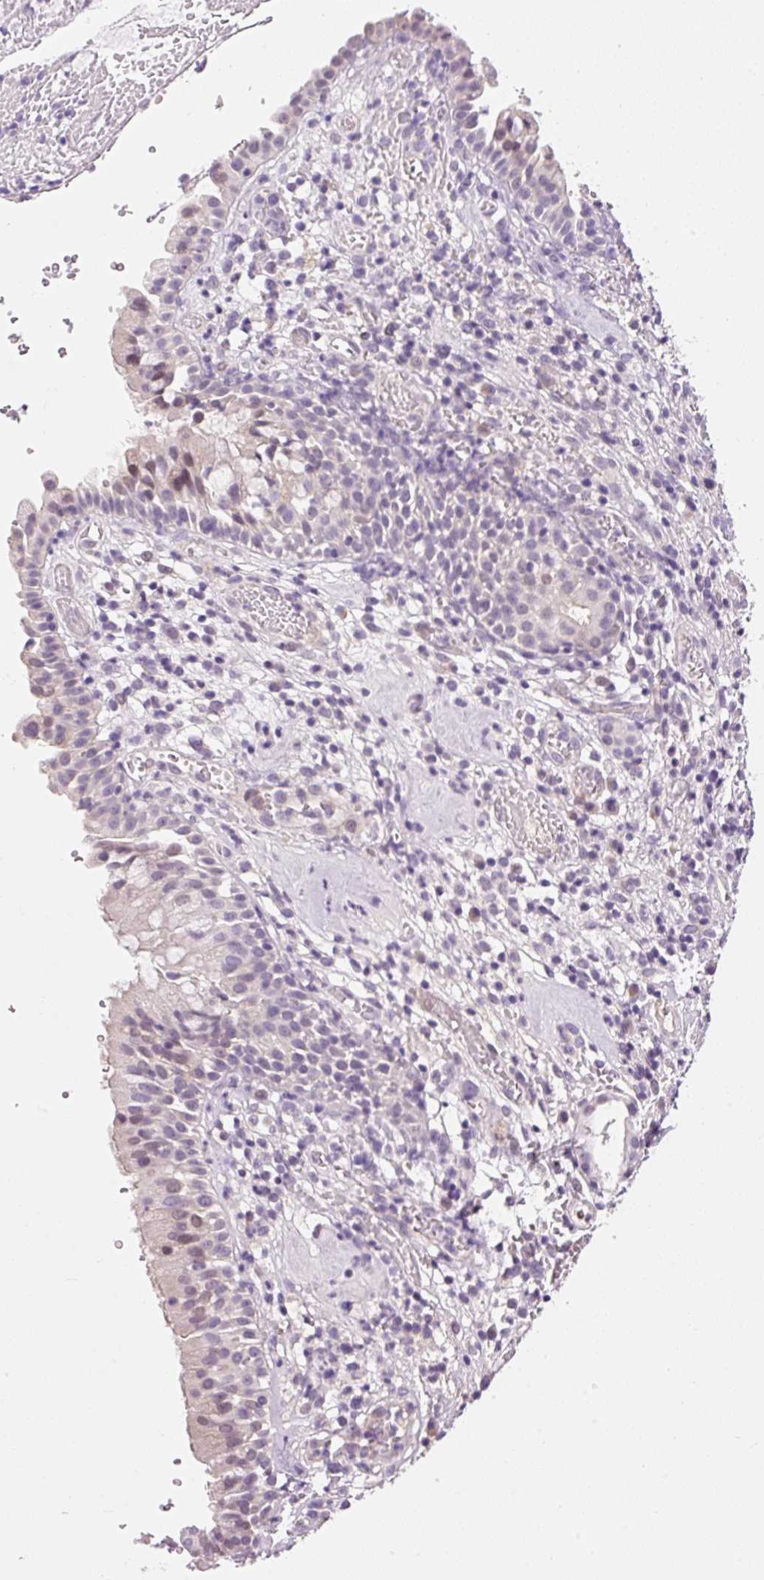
{"staining": {"intensity": "weak", "quantity": "<25%", "location": "nuclear"}, "tissue": "nasopharynx", "cell_type": "Respiratory epithelial cells", "image_type": "normal", "snomed": [{"axis": "morphology", "description": "Normal tissue, NOS"}, {"axis": "topography", "description": "Nasopharynx"}], "caption": "Protein analysis of benign nasopharynx shows no significant expression in respiratory epithelial cells.", "gene": "HNF1A", "patient": {"sex": "male", "age": 65}}